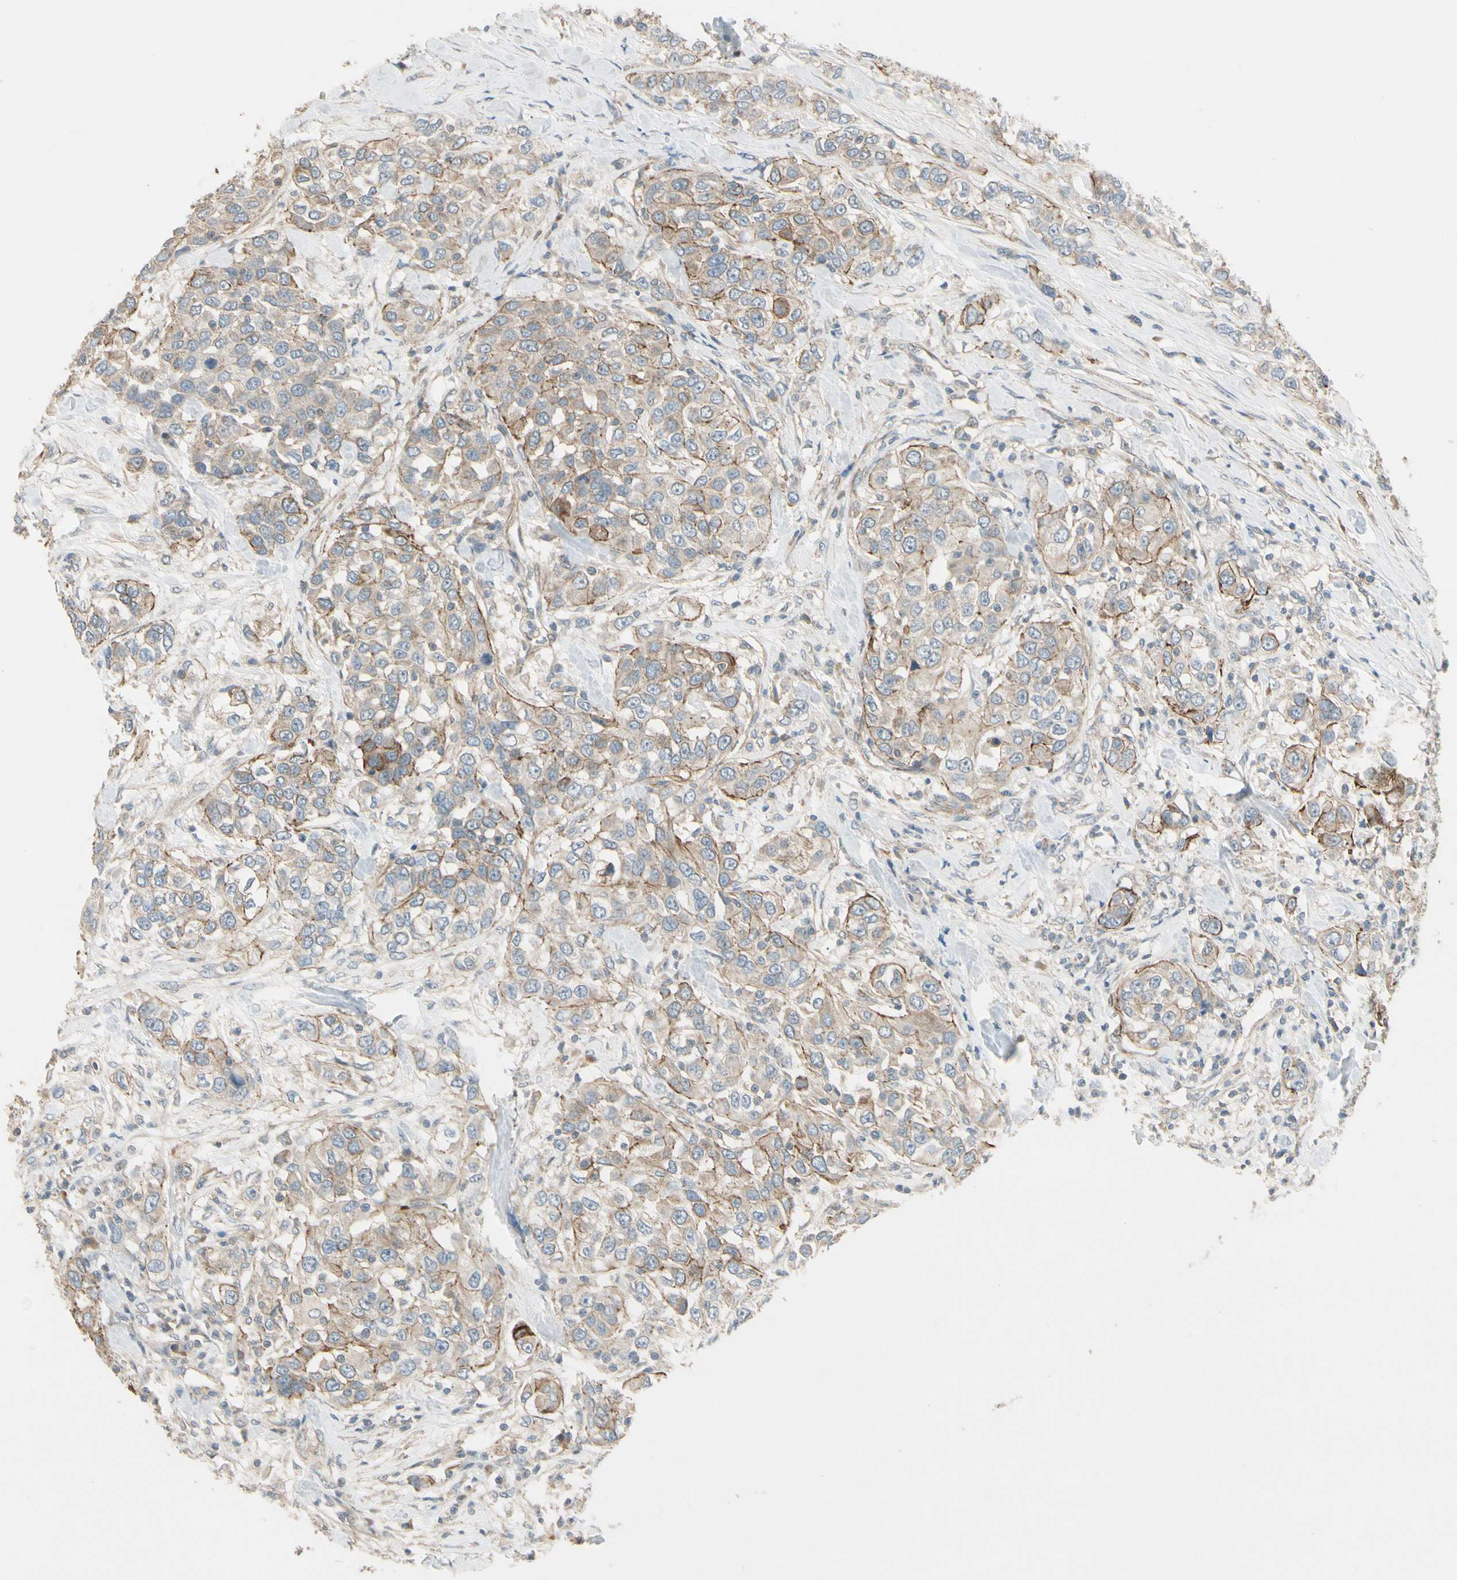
{"staining": {"intensity": "moderate", "quantity": ">75%", "location": "cytoplasmic/membranous"}, "tissue": "urothelial cancer", "cell_type": "Tumor cells", "image_type": "cancer", "snomed": [{"axis": "morphology", "description": "Urothelial carcinoma, High grade"}, {"axis": "topography", "description": "Urinary bladder"}], "caption": "Immunohistochemical staining of human urothelial cancer demonstrates medium levels of moderate cytoplasmic/membranous positivity in about >75% of tumor cells.", "gene": "PPP3CB", "patient": {"sex": "female", "age": 80}}